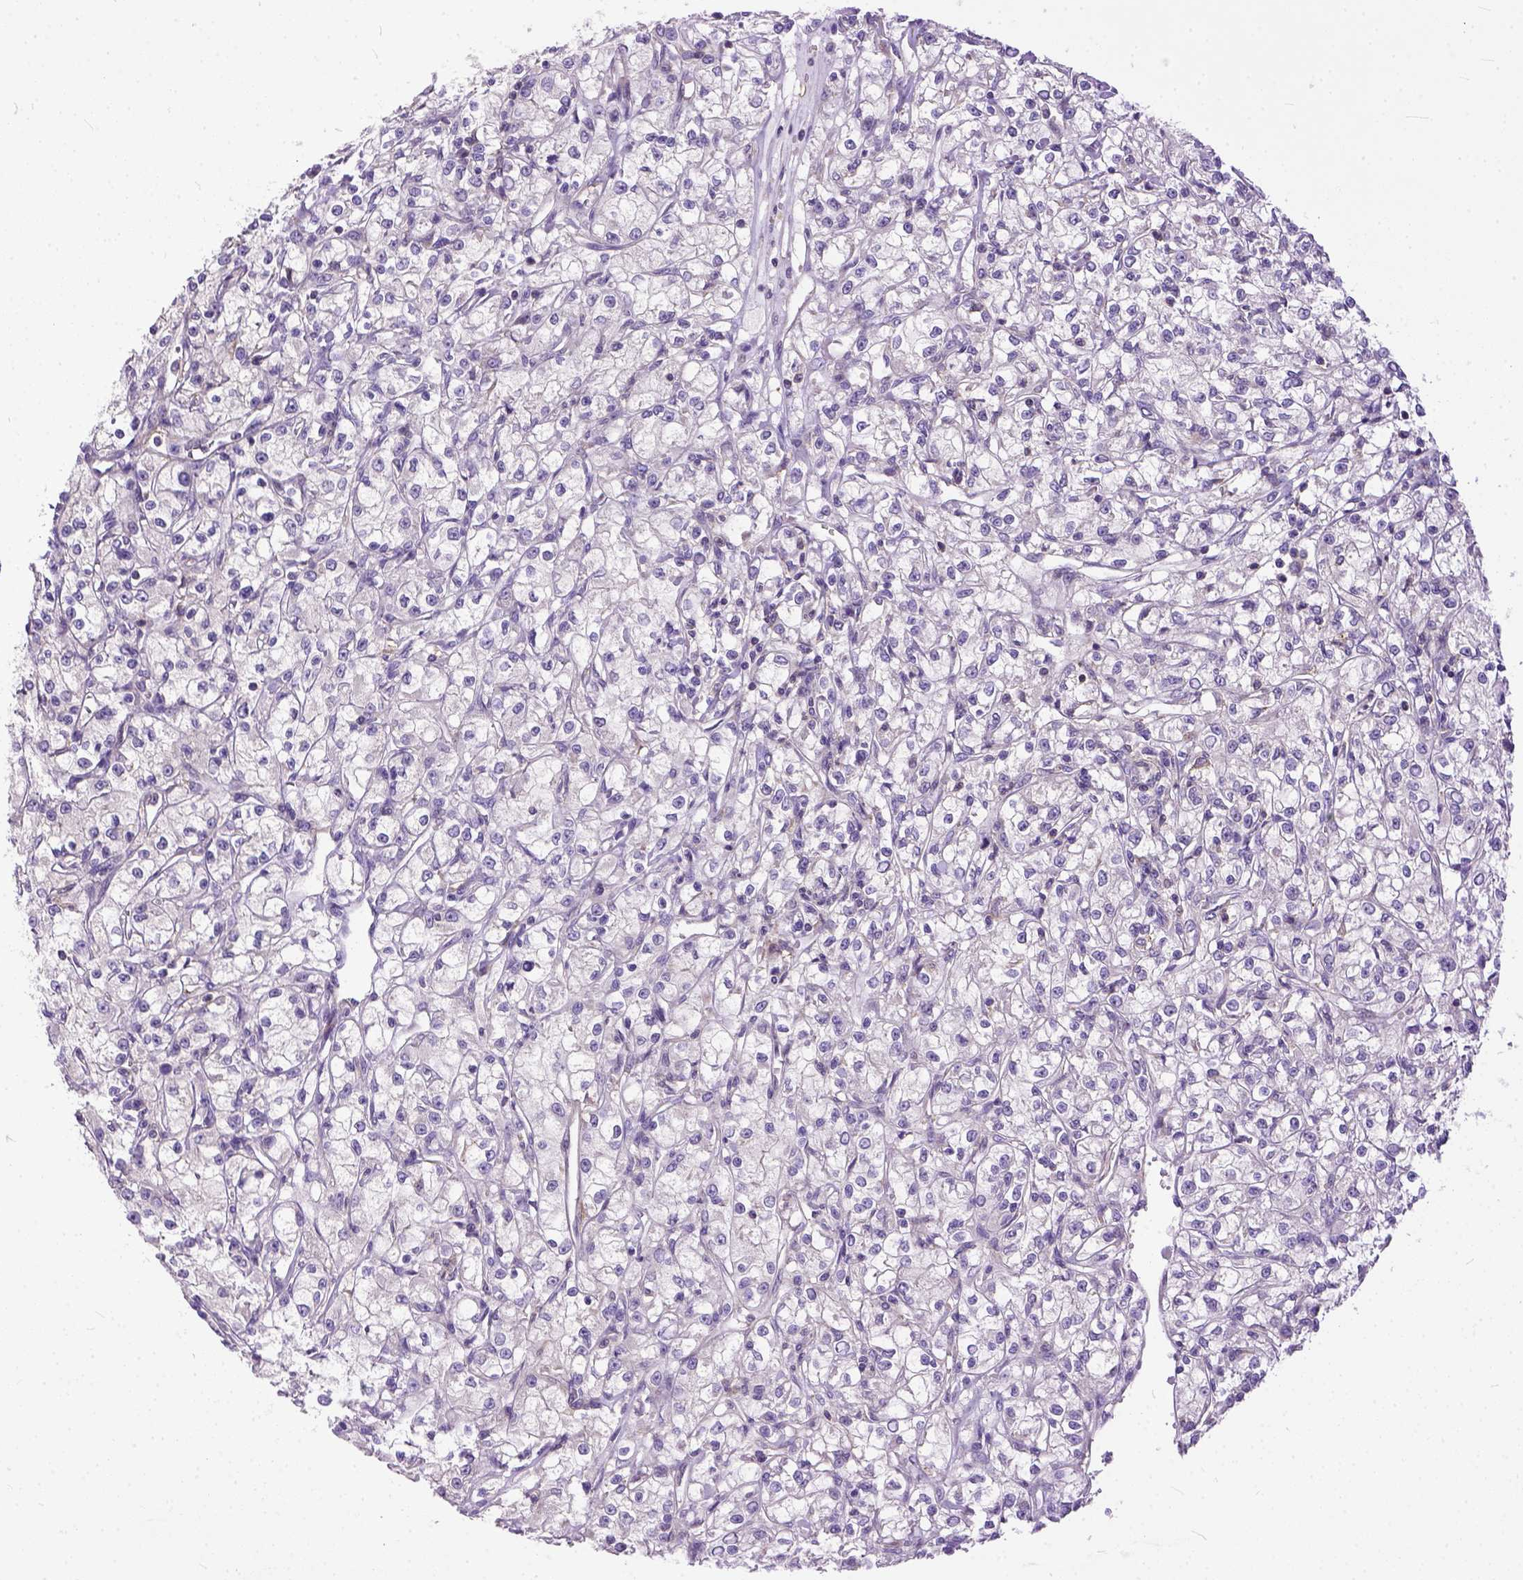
{"staining": {"intensity": "negative", "quantity": "none", "location": "none"}, "tissue": "renal cancer", "cell_type": "Tumor cells", "image_type": "cancer", "snomed": [{"axis": "morphology", "description": "Adenocarcinoma, NOS"}, {"axis": "topography", "description": "Kidney"}], "caption": "High magnification brightfield microscopy of renal cancer stained with DAB (3,3'-diaminobenzidine) (brown) and counterstained with hematoxylin (blue): tumor cells show no significant positivity.", "gene": "BANF2", "patient": {"sex": "female", "age": 59}}